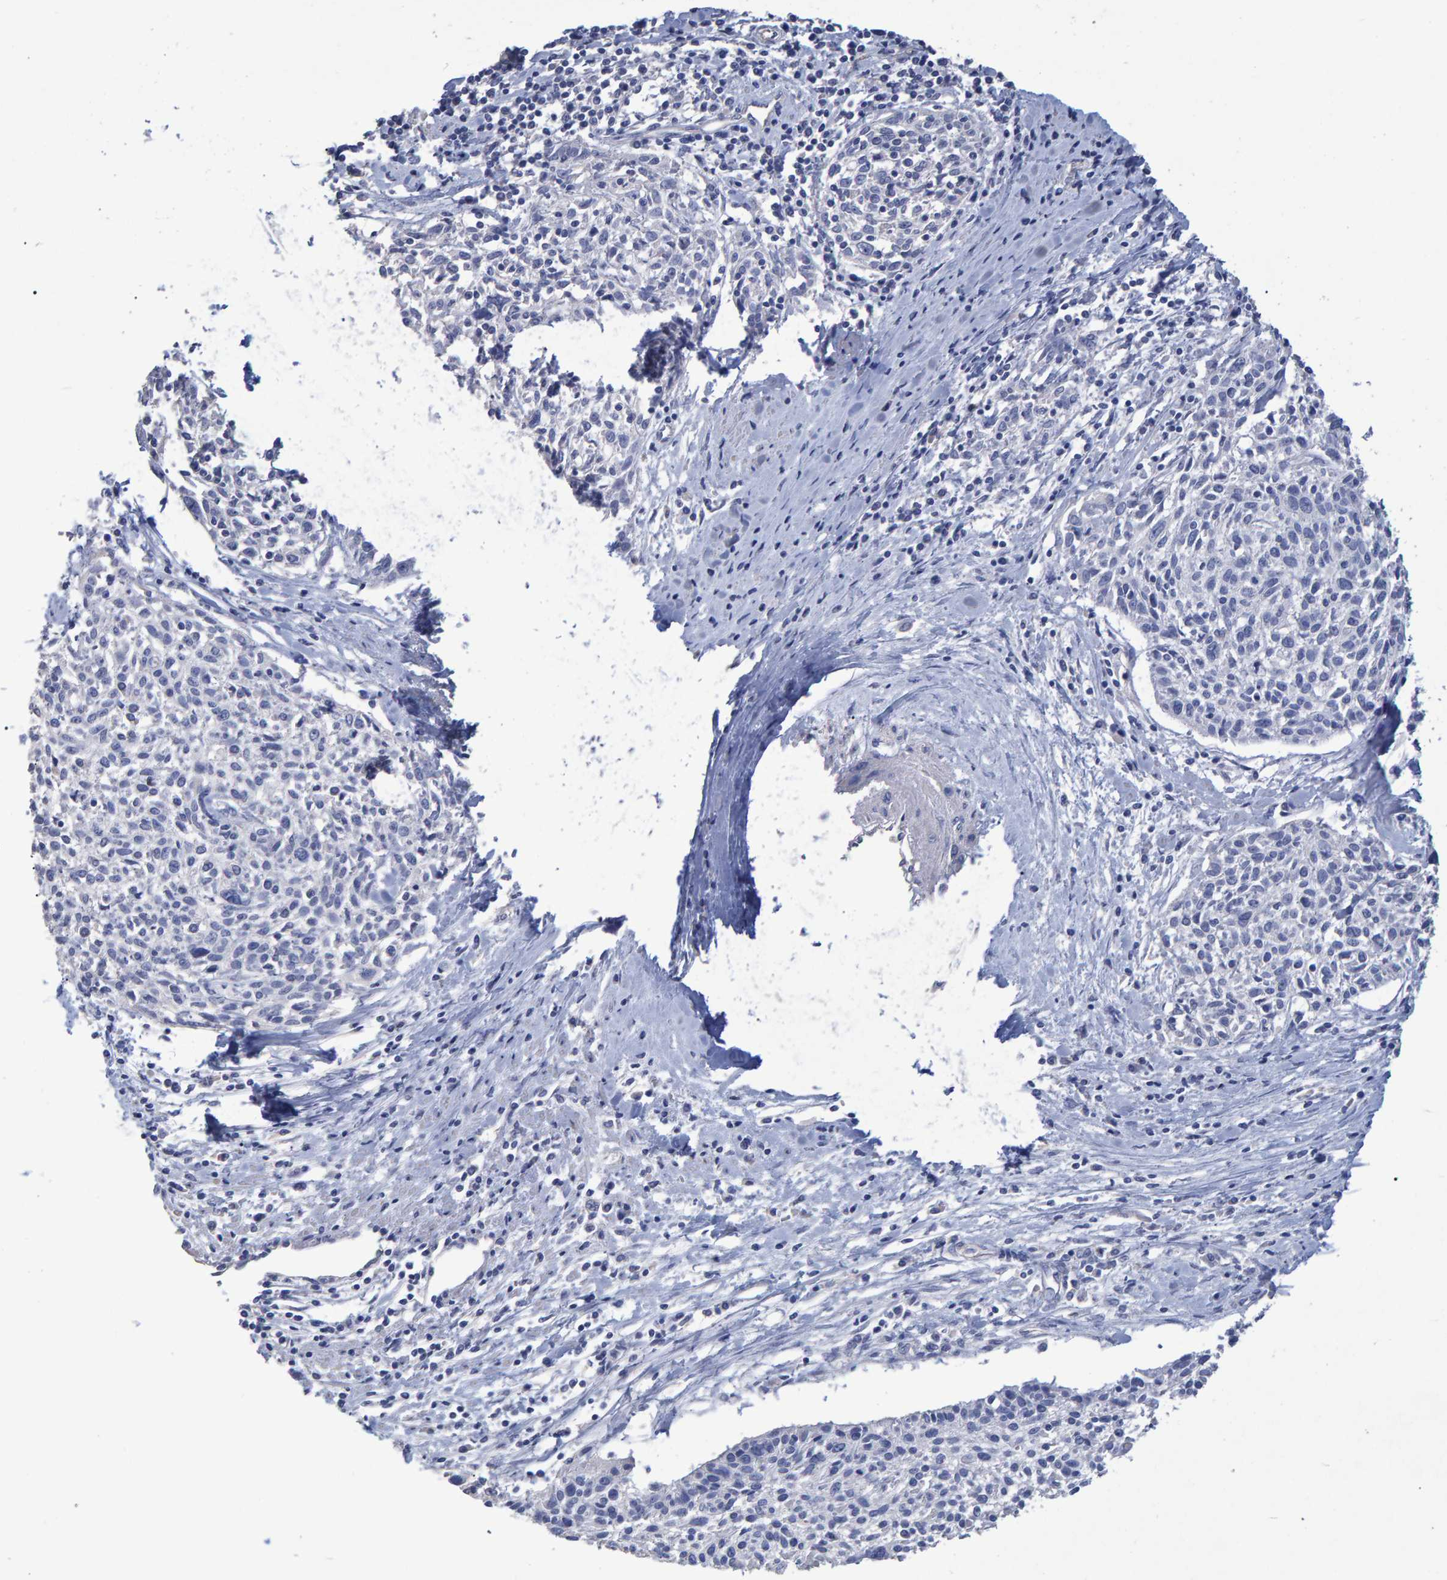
{"staining": {"intensity": "negative", "quantity": "none", "location": "none"}, "tissue": "cervical cancer", "cell_type": "Tumor cells", "image_type": "cancer", "snomed": [{"axis": "morphology", "description": "Squamous cell carcinoma, NOS"}, {"axis": "topography", "description": "Cervix"}], "caption": "There is no significant positivity in tumor cells of cervical cancer. (DAB (3,3'-diaminobenzidine) immunohistochemistry with hematoxylin counter stain).", "gene": "HEMGN", "patient": {"sex": "female", "age": 51}}